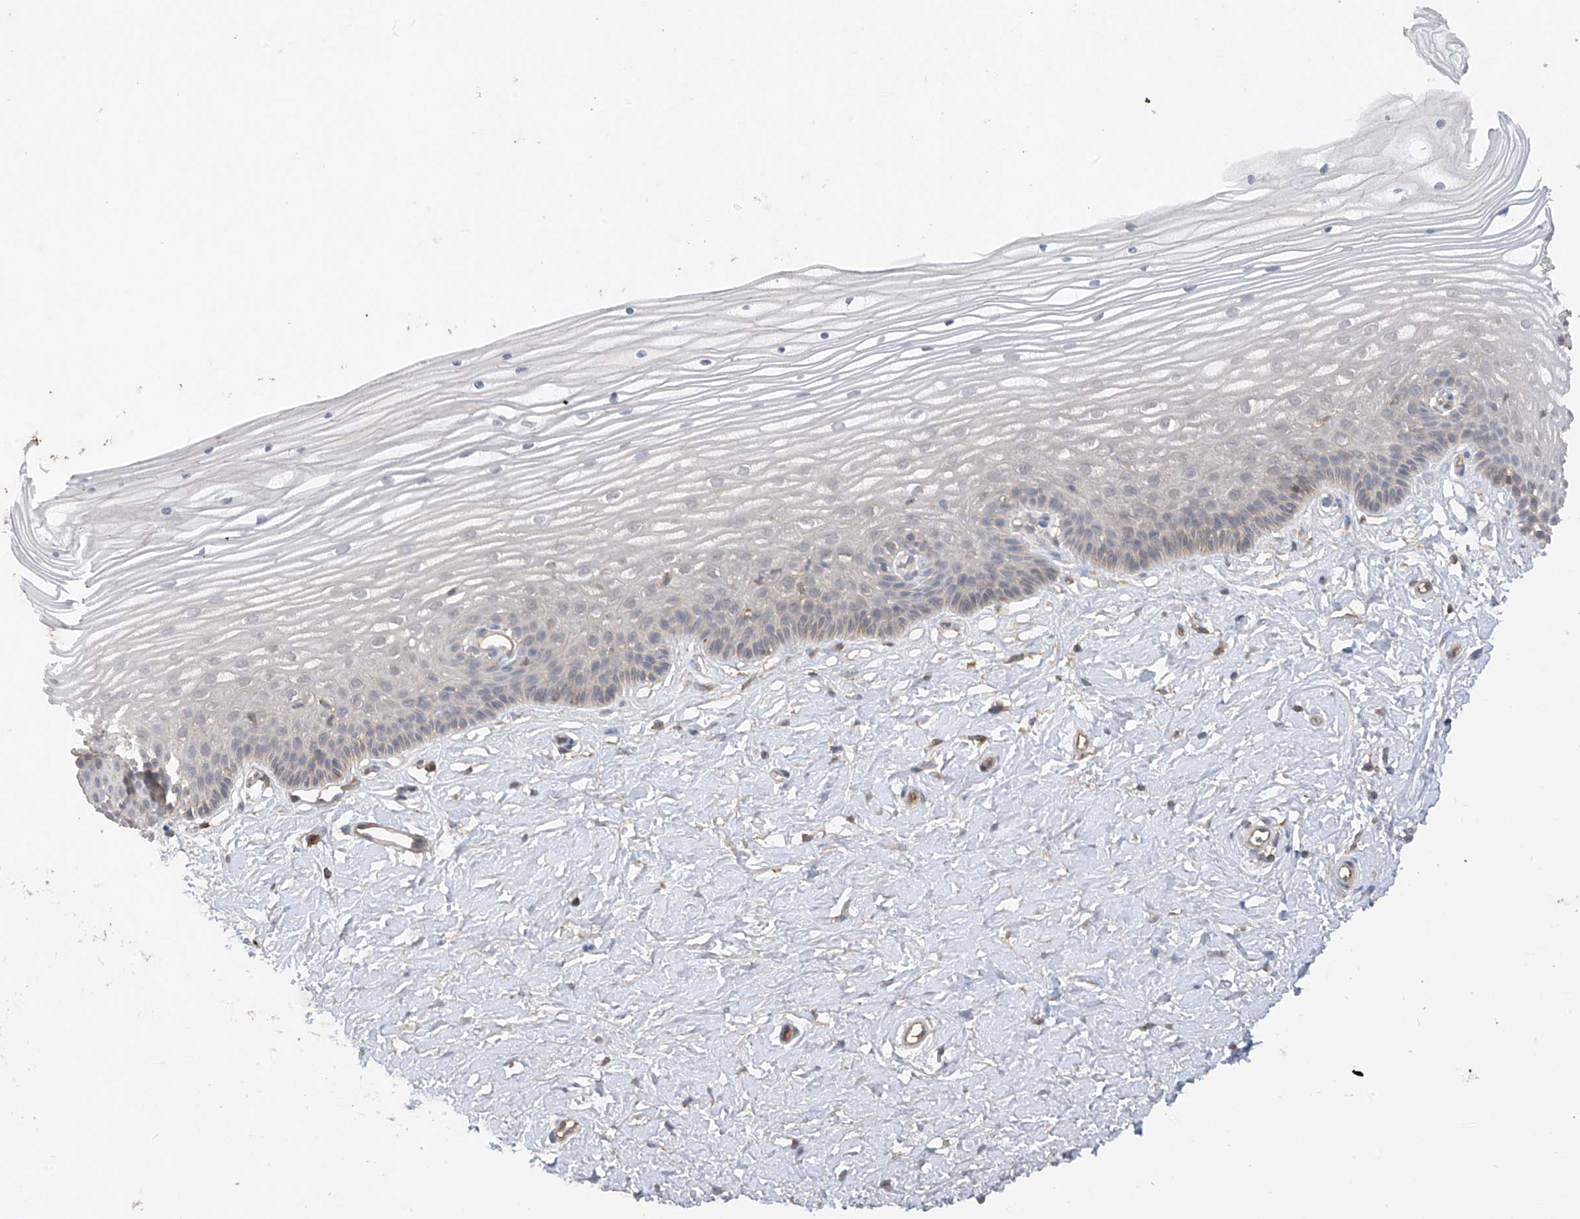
{"staining": {"intensity": "negative", "quantity": "none", "location": "none"}, "tissue": "vagina", "cell_type": "Squamous epithelial cells", "image_type": "normal", "snomed": [{"axis": "morphology", "description": "Normal tissue, NOS"}, {"axis": "topography", "description": "Vagina"}, {"axis": "topography", "description": "Cervix"}], "caption": "This is an IHC photomicrograph of benign human vagina. There is no positivity in squamous epithelial cells.", "gene": "CACNA2D4", "patient": {"sex": "female", "age": 40}}